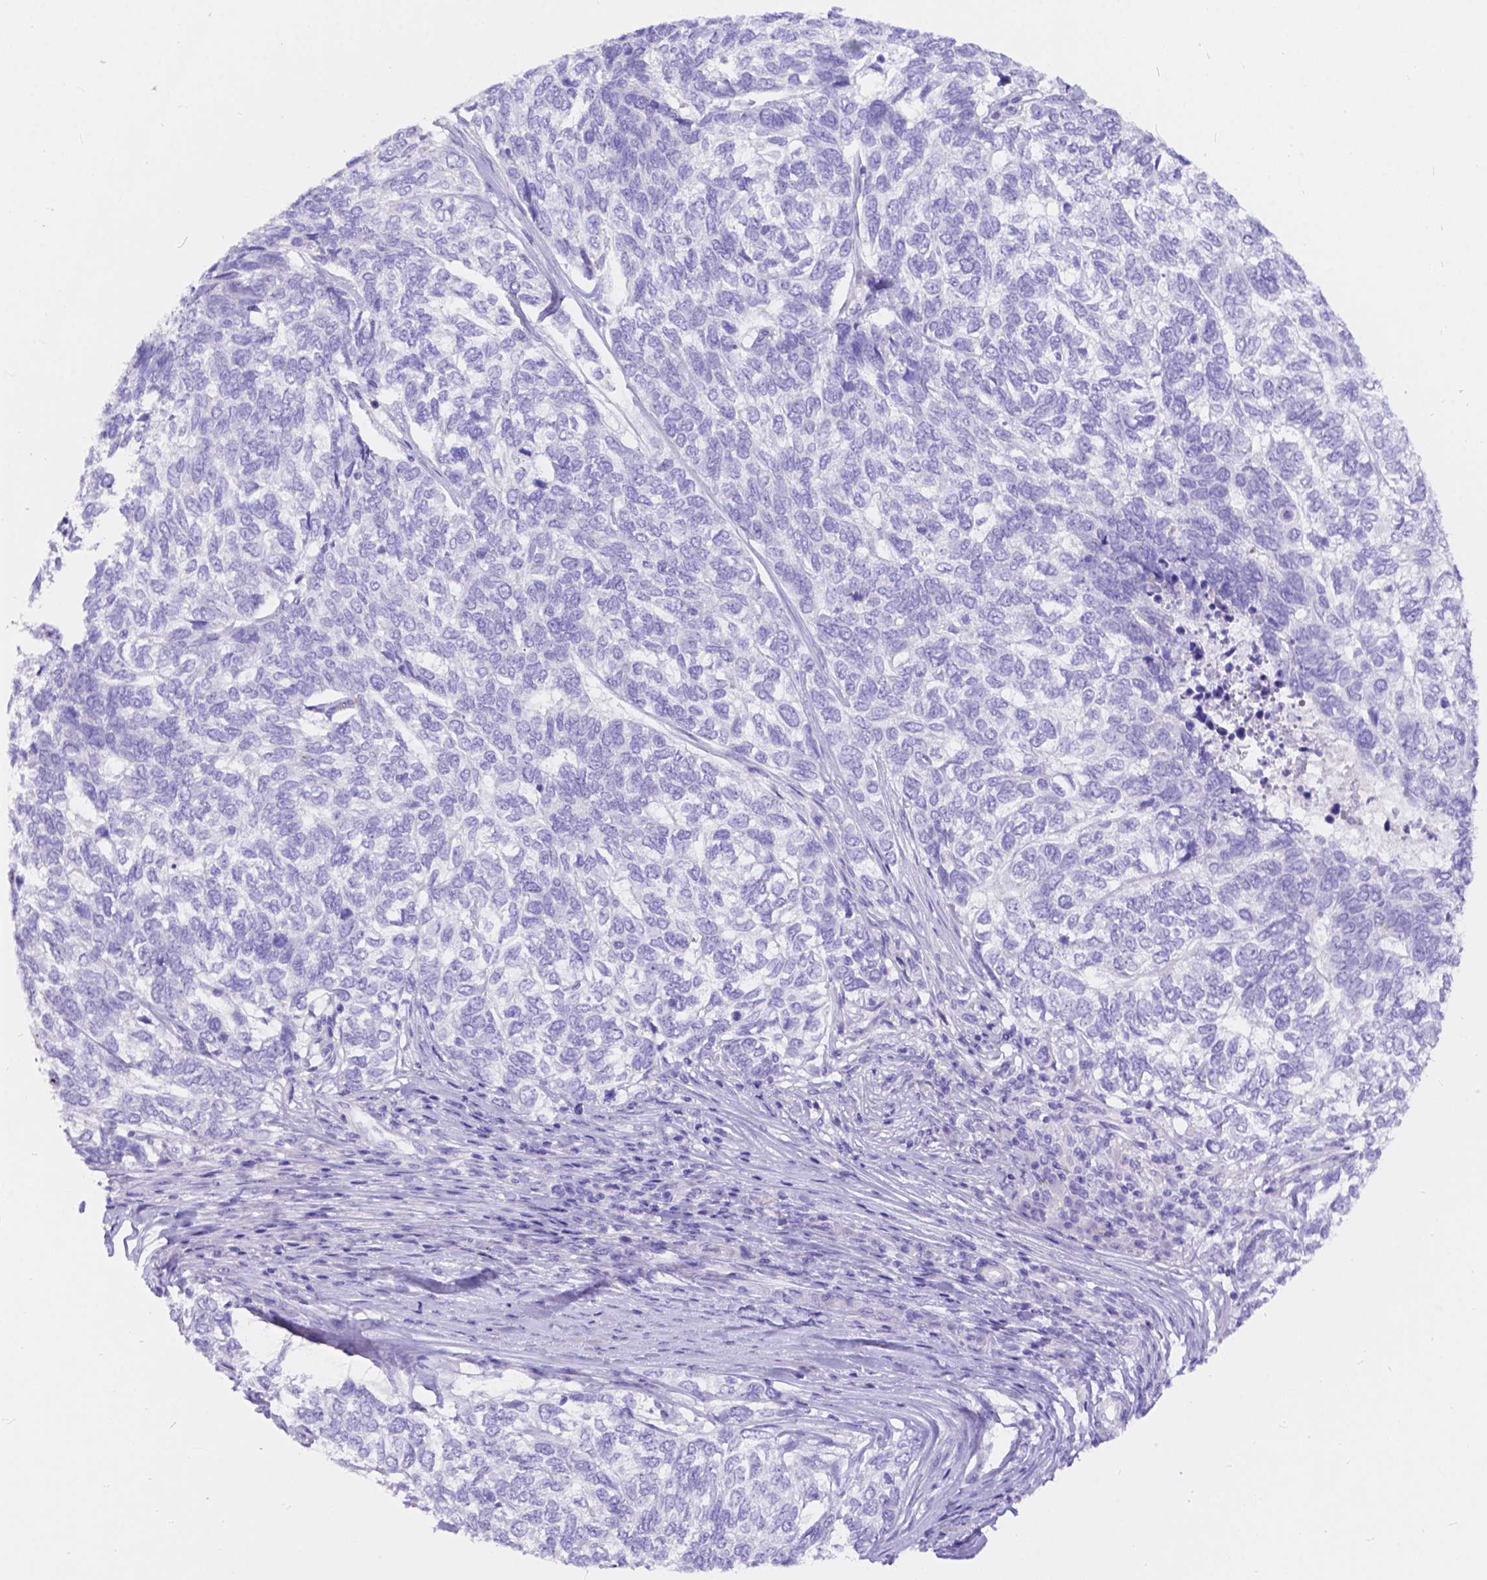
{"staining": {"intensity": "negative", "quantity": "none", "location": "none"}, "tissue": "skin cancer", "cell_type": "Tumor cells", "image_type": "cancer", "snomed": [{"axis": "morphology", "description": "Basal cell carcinoma"}, {"axis": "topography", "description": "Skin"}], "caption": "Immunohistochemistry (IHC) of human basal cell carcinoma (skin) demonstrates no expression in tumor cells.", "gene": "KLHL10", "patient": {"sex": "female", "age": 65}}